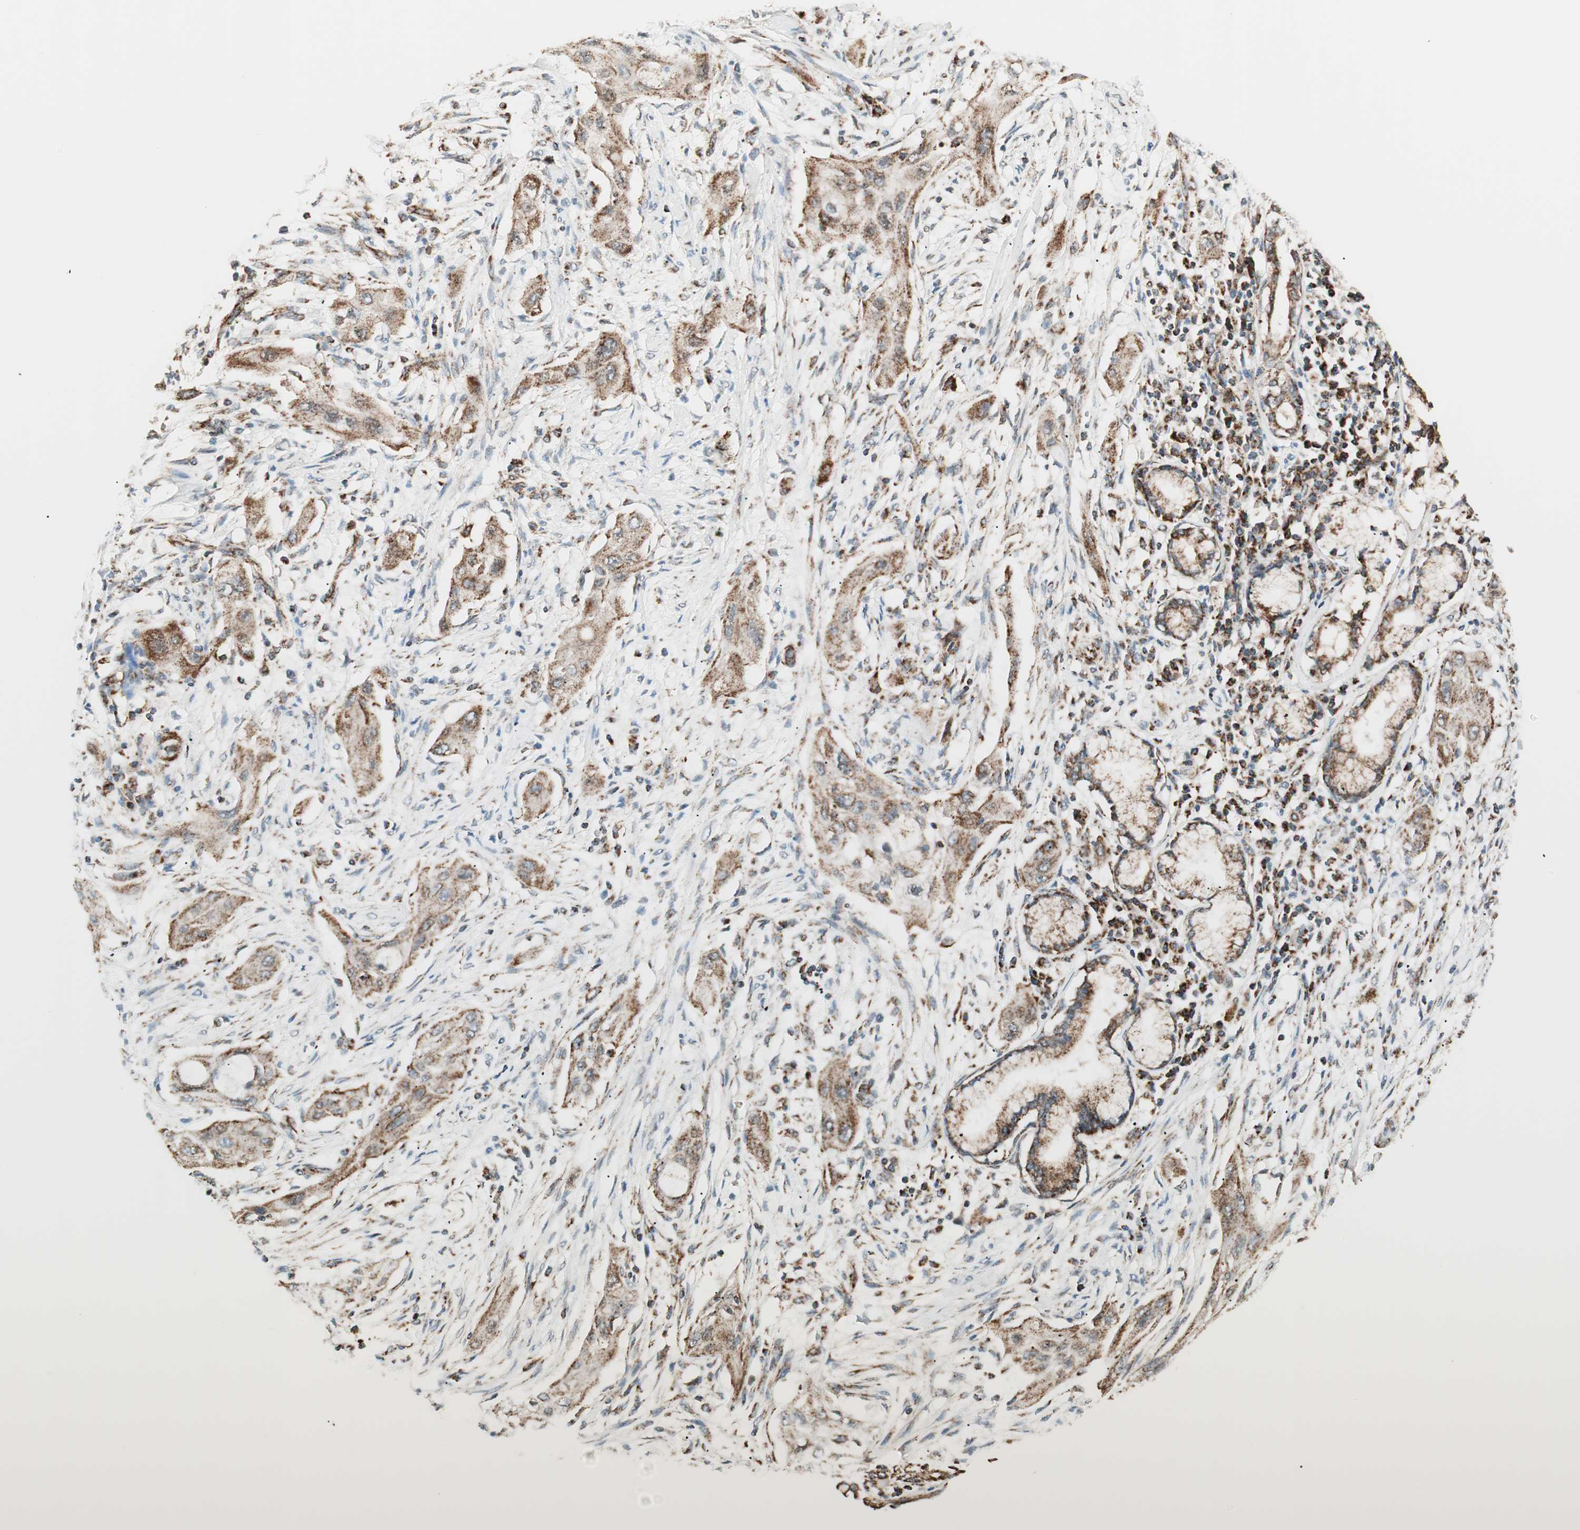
{"staining": {"intensity": "moderate", "quantity": ">75%", "location": "cytoplasmic/membranous"}, "tissue": "lung cancer", "cell_type": "Tumor cells", "image_type": "cancer", "snomed": [{"axis": "morphology", "description": "Squamous cell carcinoma, NOS"}, {"axis": "topography", "description": "Lung"}], "caption": "Protein expression by immunohistochemistry (IHC) shows moderate cytoplasmic/membranous expression in approximately >75% of tumor cells in lung cancer.", "gene": "TOMM22", "patient": {"sex": "female", "age": 47}}